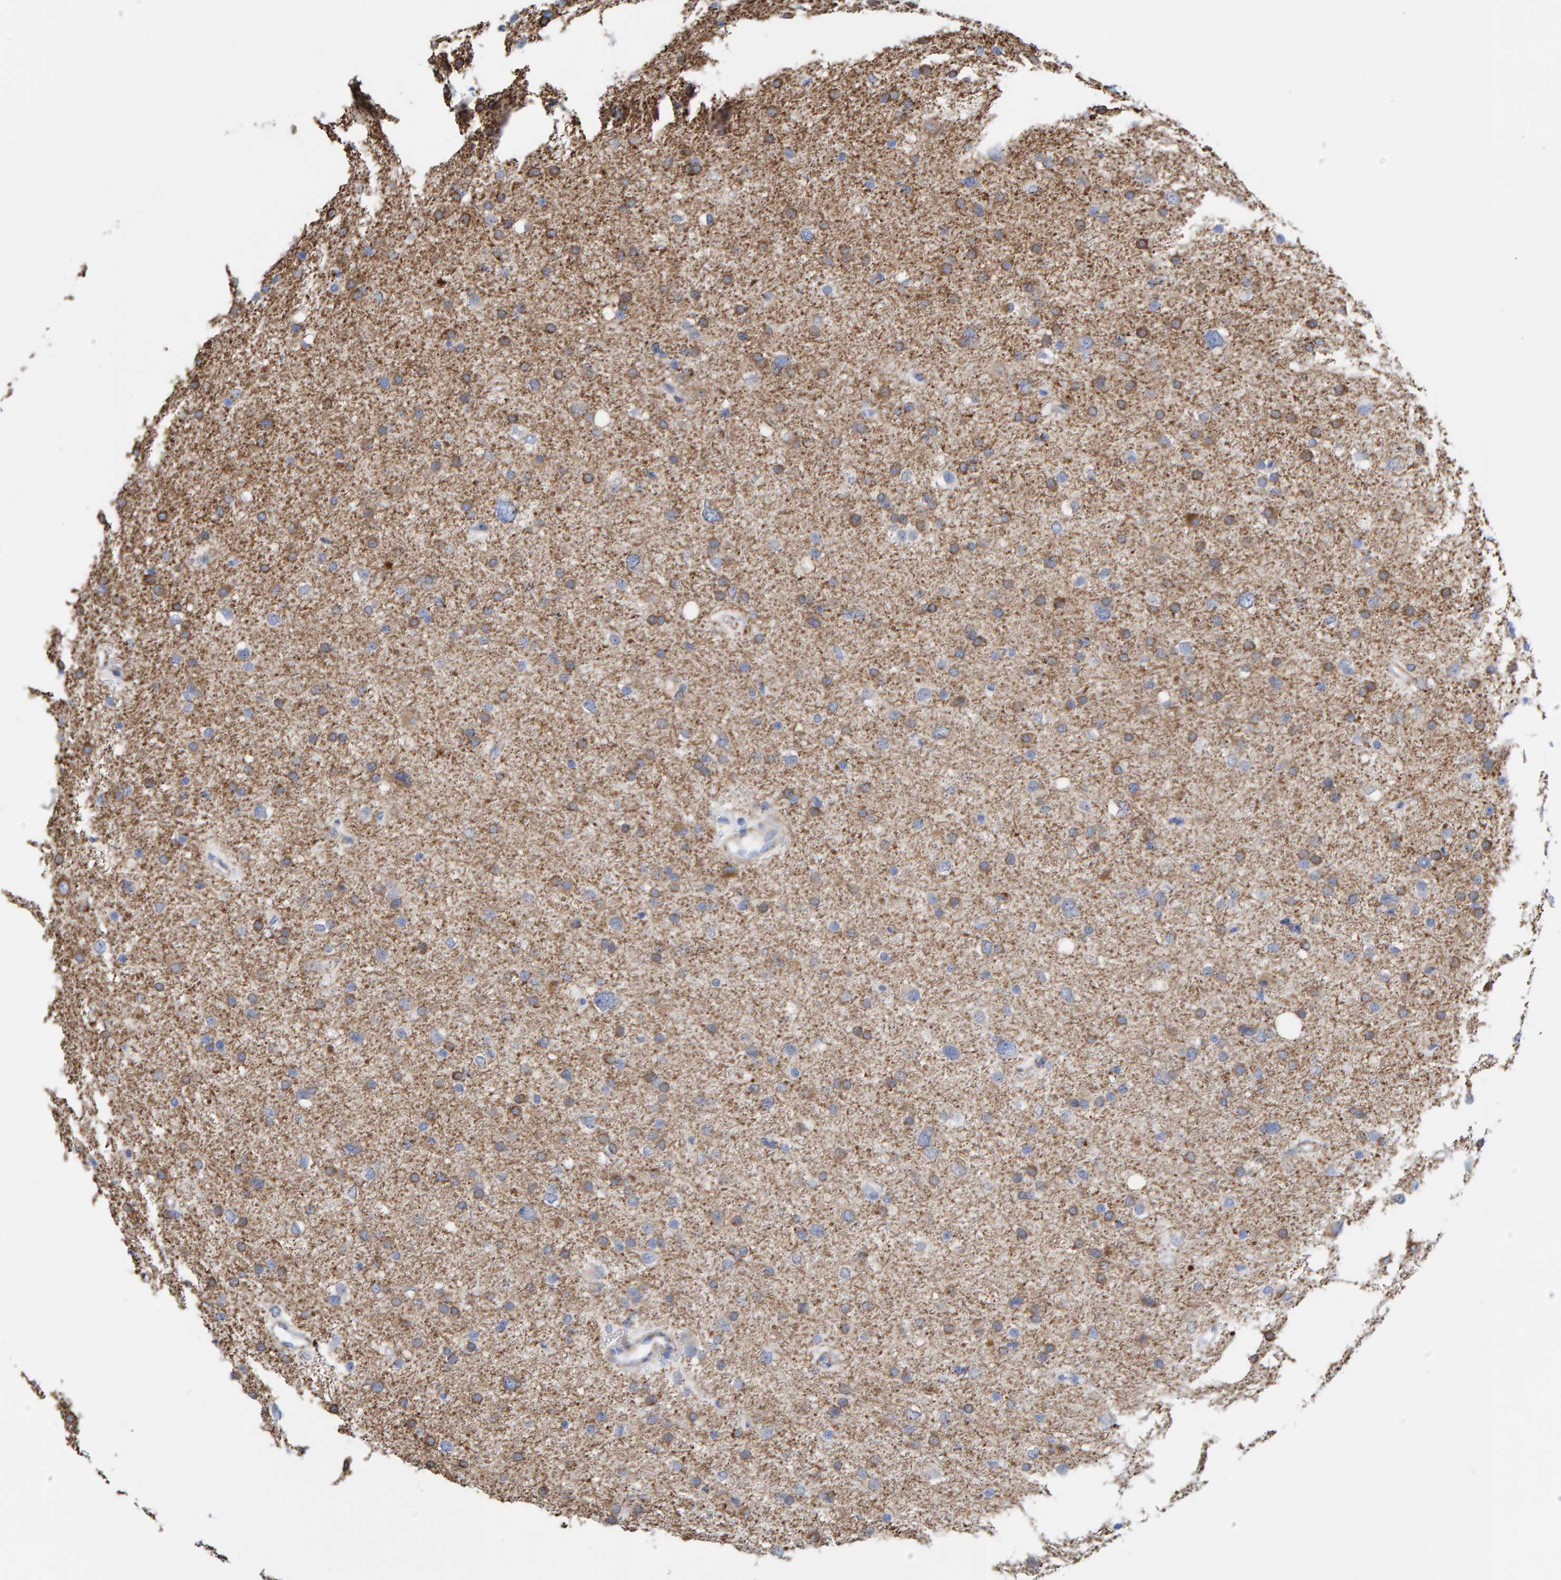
{"staining": {"intensity": "moderate", "quantity": "25%-75%", "location": "cytoplasmic/membranous"}, "tissue": "glioma", "cell_type": "Tumor cells", "image_type": "cancer", "snomed": [{"axis": "morphology", "description": "Glioma, malignant, Low grade"}, {"axis": "topography", "description": "Brain"}], "caption": "DAB immunohistochemical staining of malignant low-grade glioma displays moderate cytoplasmic/membranous protein expression in approximately 25%-75% of tumor cells. Using DAB (brown) and hematoxylin (blue) stains, captured at high magnification using brightfield microscopy.", "gene": "MAP1B", "patient": {"sex": "female", "age": 37}}